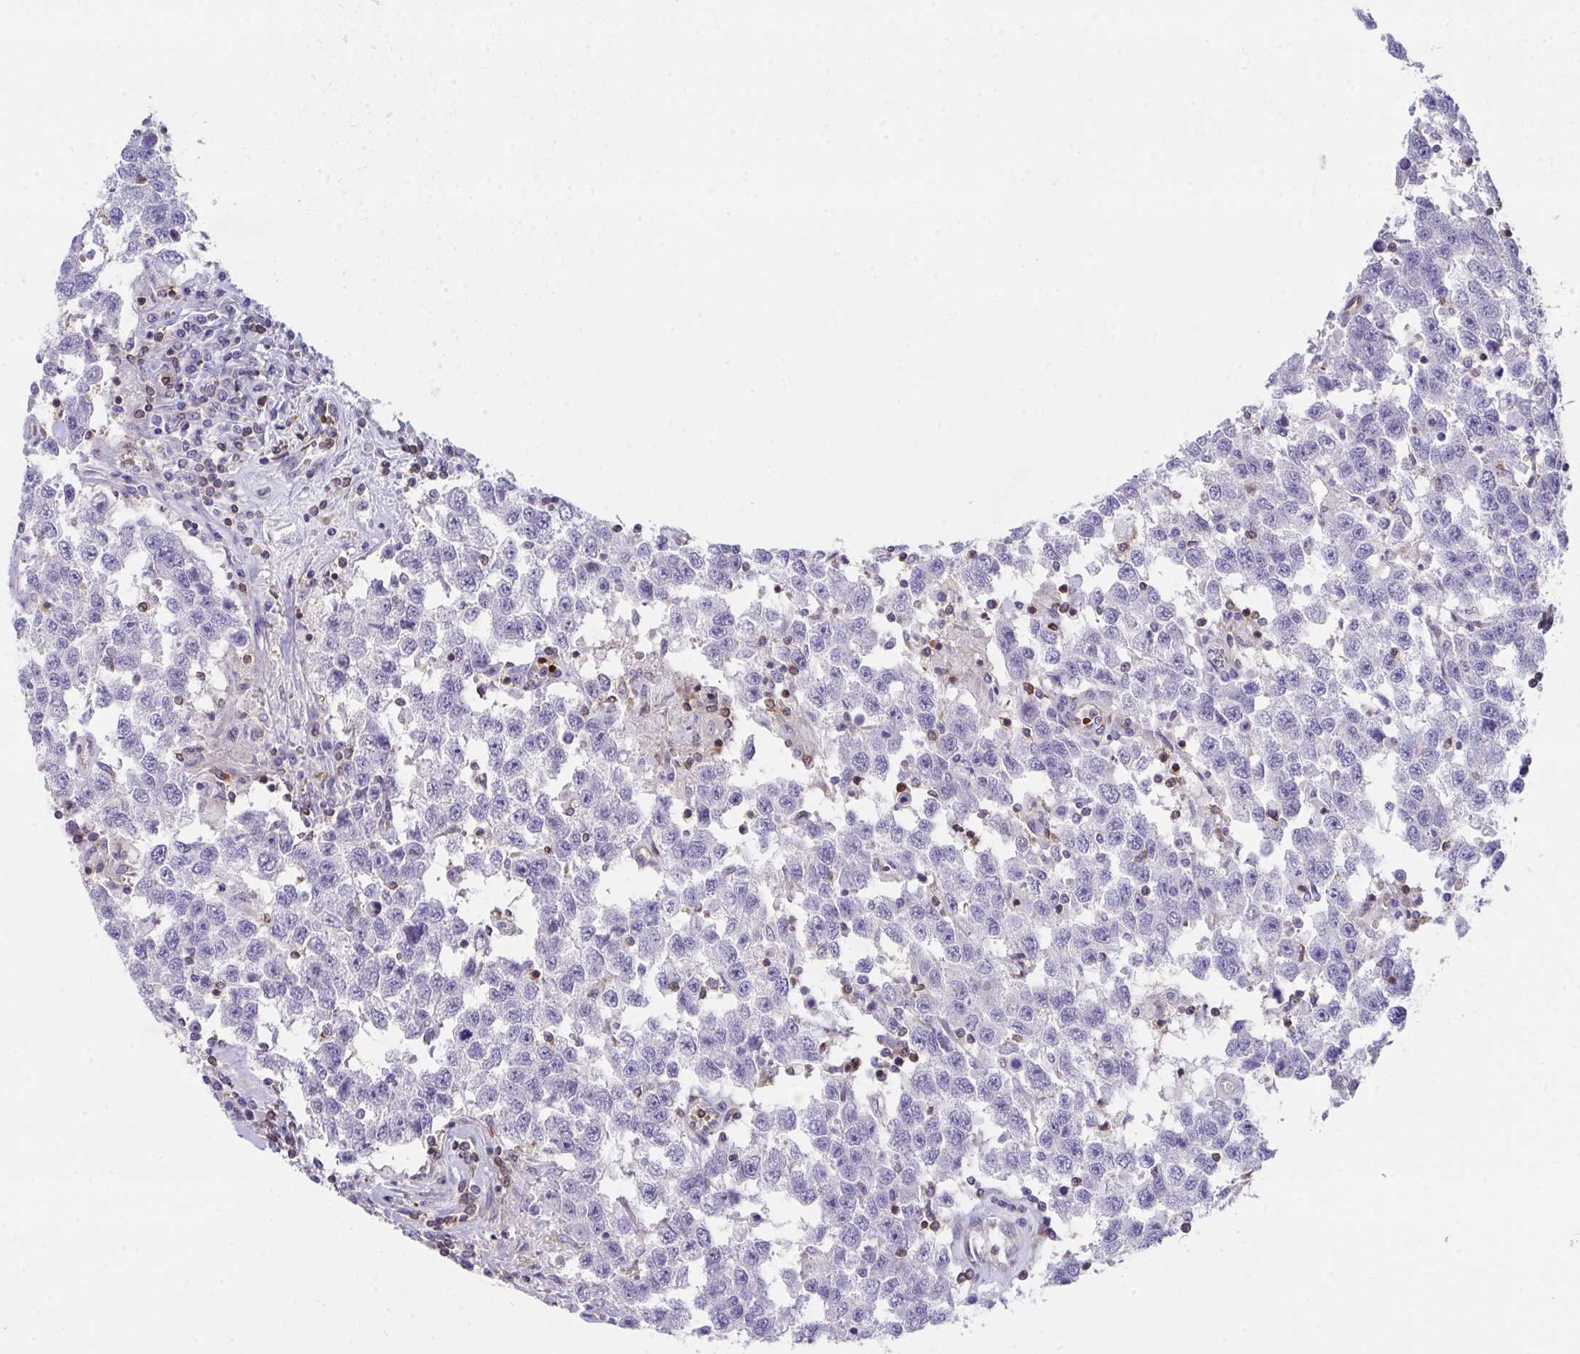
{"staining": {"intensity": "negative", "quantity": "none", "location": "none"}, "tissue": "testis cancer", "cell_type": "Tumor cells", "image_type": "cancer", "snomed": [{"axis": "morphology", "description": "Seminoma, NOS"}, {"axis": "topography", "description": "Testis"}], "caption": "High power microscopy micrograph of an immunohistochemistry (IHC) photomicrograph of testis cancer, revealing no significant staining in tumor cells.", "gene": "FOXN3", "patient": {"sex": "male", "age": 41}}